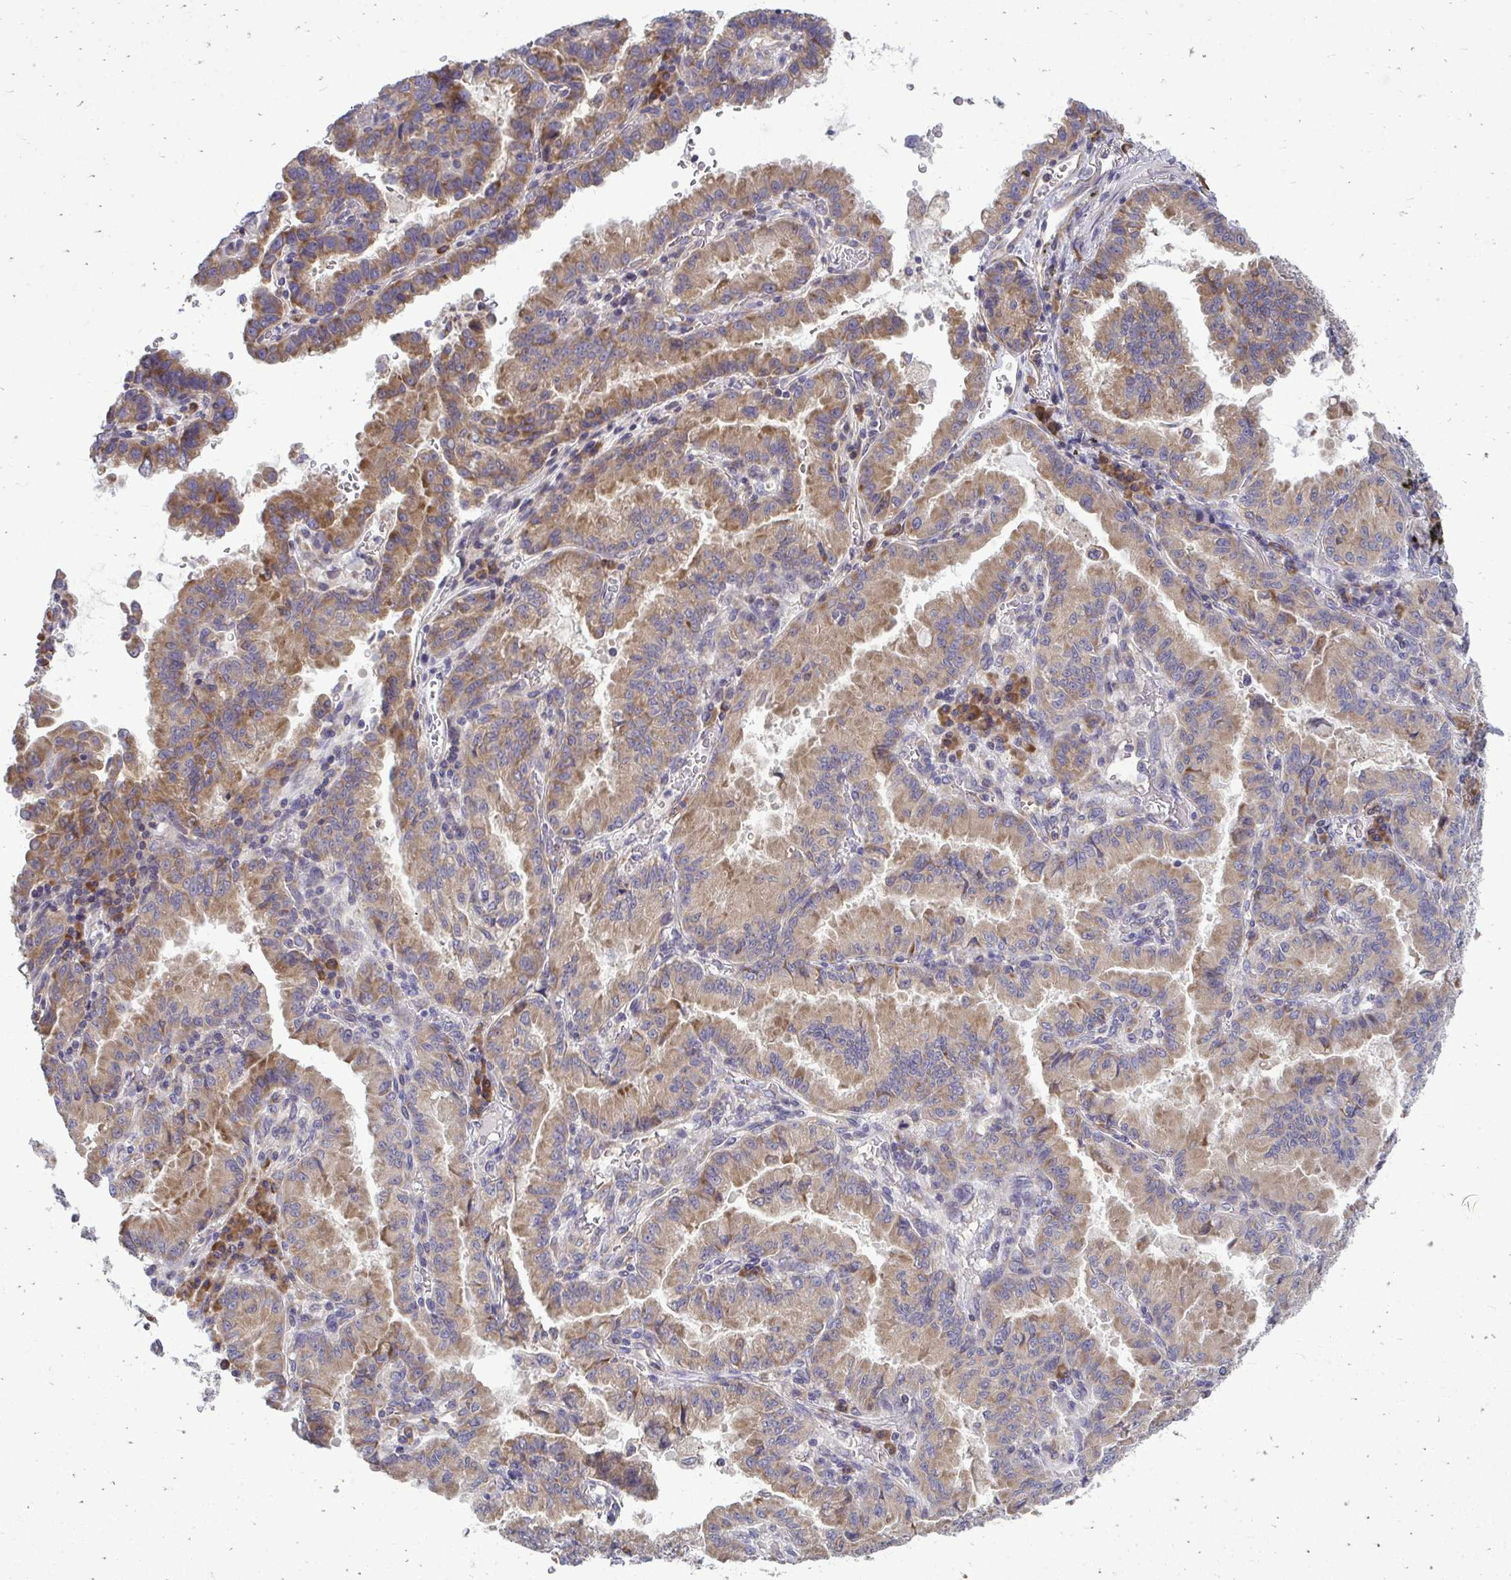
{"staining": {"intensity": "moderate", "quantity": ">75%", "location": "cytoplasmic/membranous"}, "tissue": "lung cancer", "cell_type": "Tumor cells", "image_type": "cancer", "snomed": [{"axis": "morphology", "description": "Adenocarcinoma, NOS"}, {"axis": "topography", "description": "Lymph node"}, {"axis": "topography", "description": "Lung"}], "caption": "Adenocarcinoma (lung) stained for a protein shows moderate cytoplasmic/membranous positivity in tumor cells.", "gene": "RPLP2", "patient": {"sex": "male", "age": 66}}